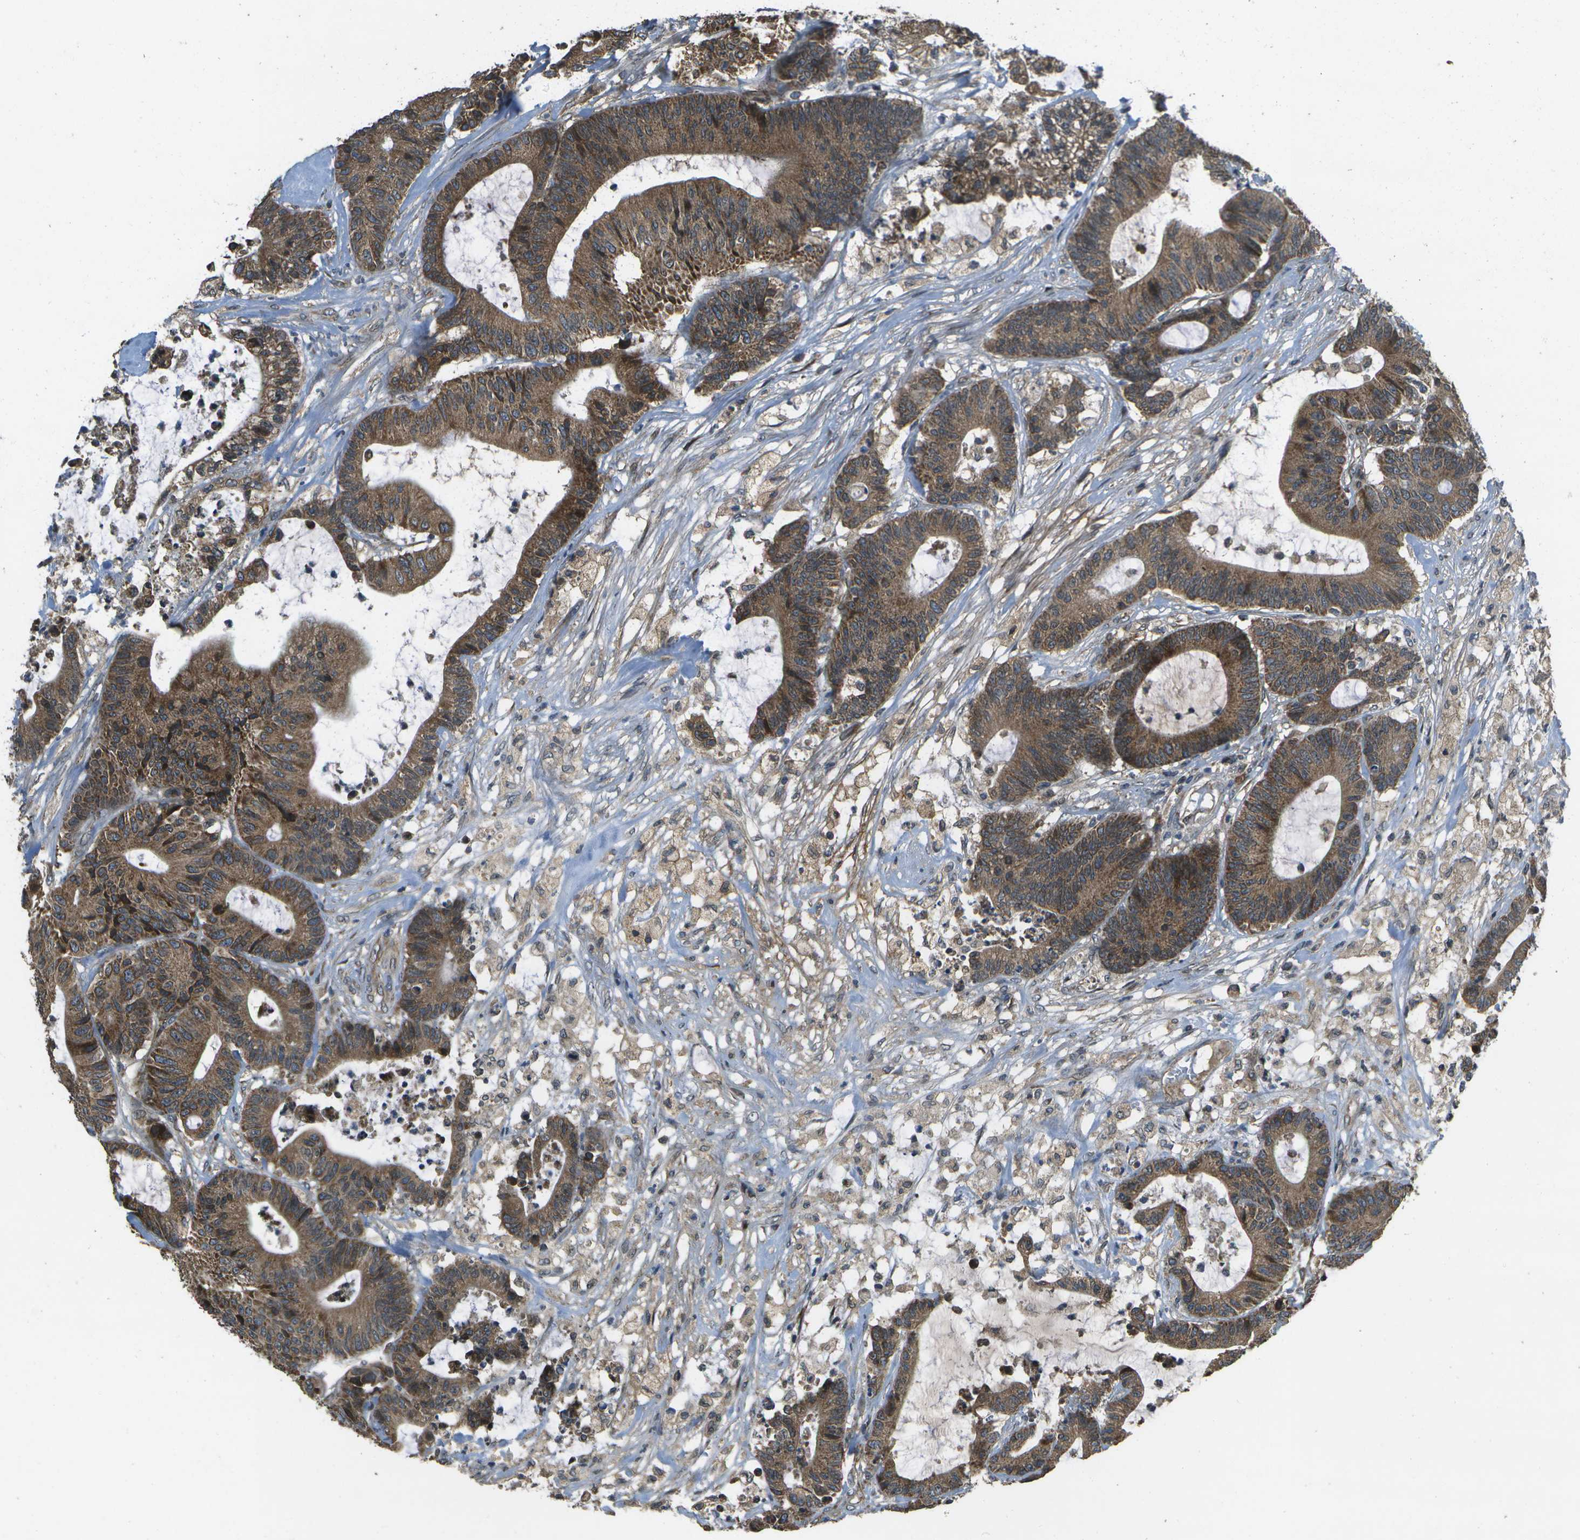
{"staining": {"intensity": "moderate", "quantity": ">75%", "location": "cytoplasmic/membranous"}, "tissue": "colorectal cancer", "cell_type": "Tumor cells", "image_type": "cancer", "snomed": [{"axis": "morphology", "description": "Adenocarcinoma, NOS"}, {"axis": "topography", "description": "Colon"}], "caption": "Human colorectal cancer (adenocarcinoma) stained for a protein (brown) shows moderate cytoplasmic/membranous positive expression in approximately >75% of tumor cells.", "gene": "HFE", "patient": {"sex": "female", "age": 84}}